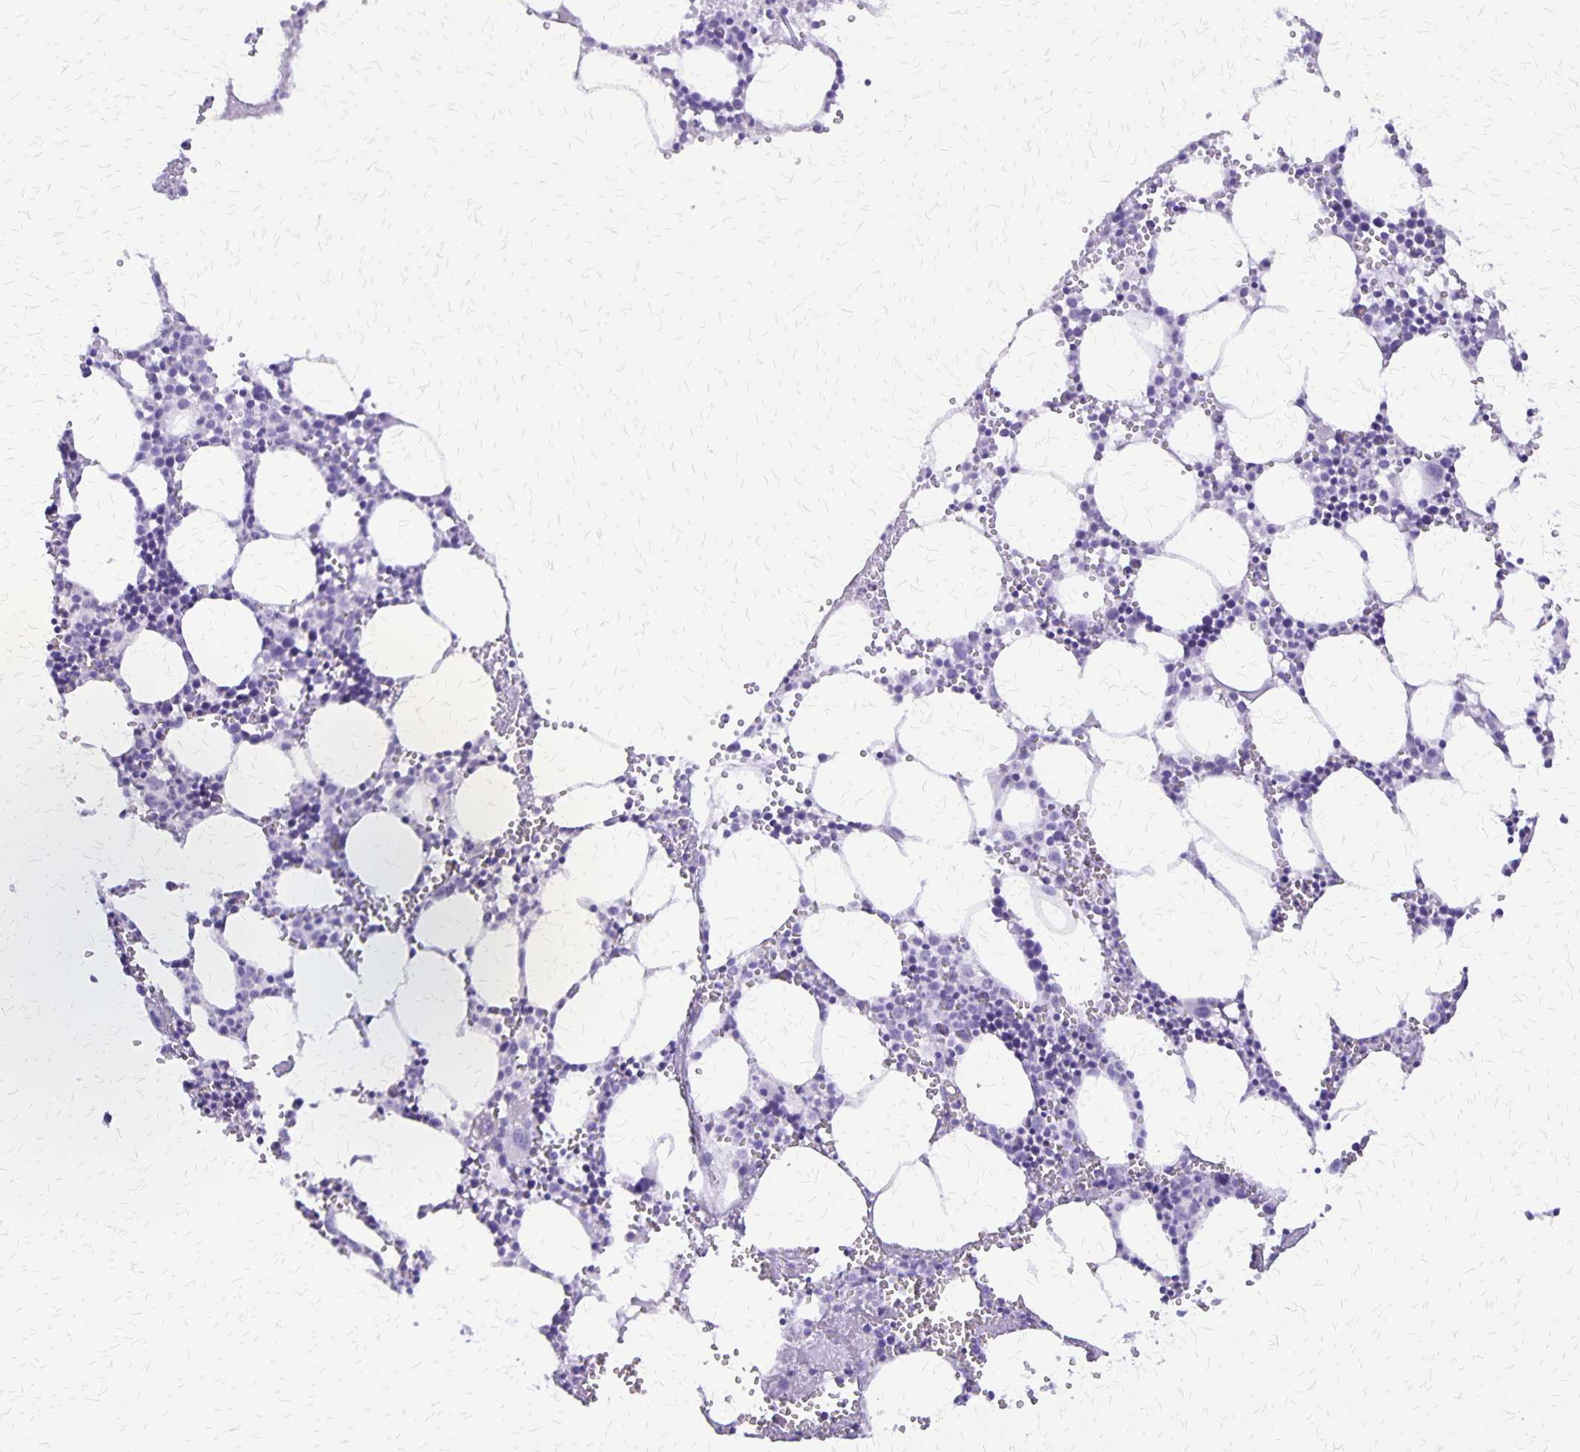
{"staining": {"intensity": "negative", "quantity": "none", "location": "none"}, "tissue": "bone marrow", "cell_type": "Hematopoietic cells", "image_type": "normal", "snomed": [{"axis": "morphology", "description": "Normal tissue, NOS"}, {"axis": "topography", "description": "Bone marrow"}], "caption": "The micrograph demonstrates no significant positivity in hematopoietic cells of bone marrow.", "gene": "SLC13A2", "patient": {"sex": "male", "age": 89}}